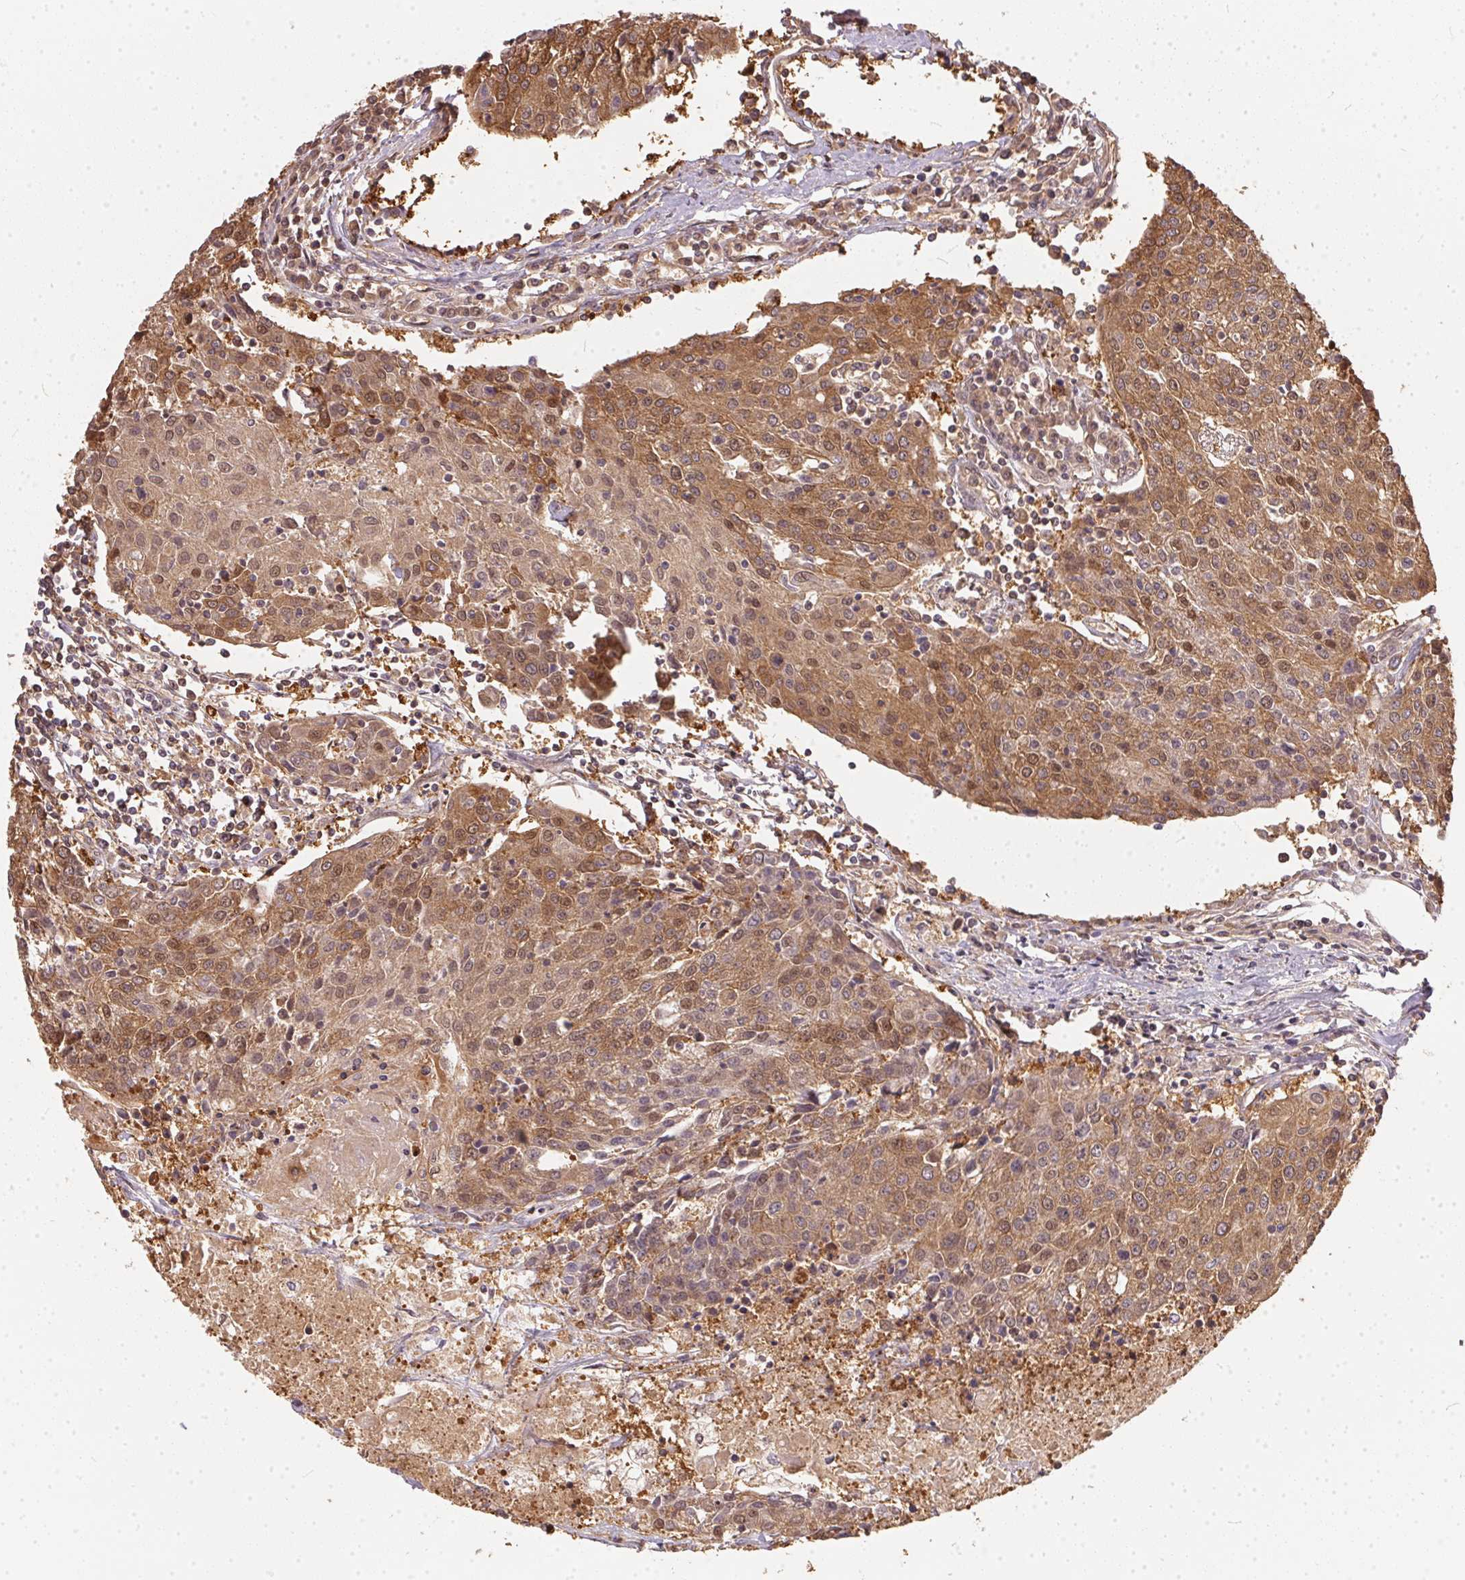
{"staining": {"intensity": "moderate", "quantity": ">75%", "location": "cytoplasmic/membranous,nuclear"}, "tissue": "urothelial cancer", "cell_type": "Tumor cells", "image_type": "cancer", "snomed": [{"axis": "morphology", "description": "Urothelial carcinoma, High grade"}, {"axis": "topography", "description": "Urinary bladder"}], "caption": "A brown stain highlights moderate cytoplasmic/membranous and nuclear staining of a protein in urothelial cancer tumor cells.", "gene": "BLMH", "patient": {"sex": "female", "age": 85}}